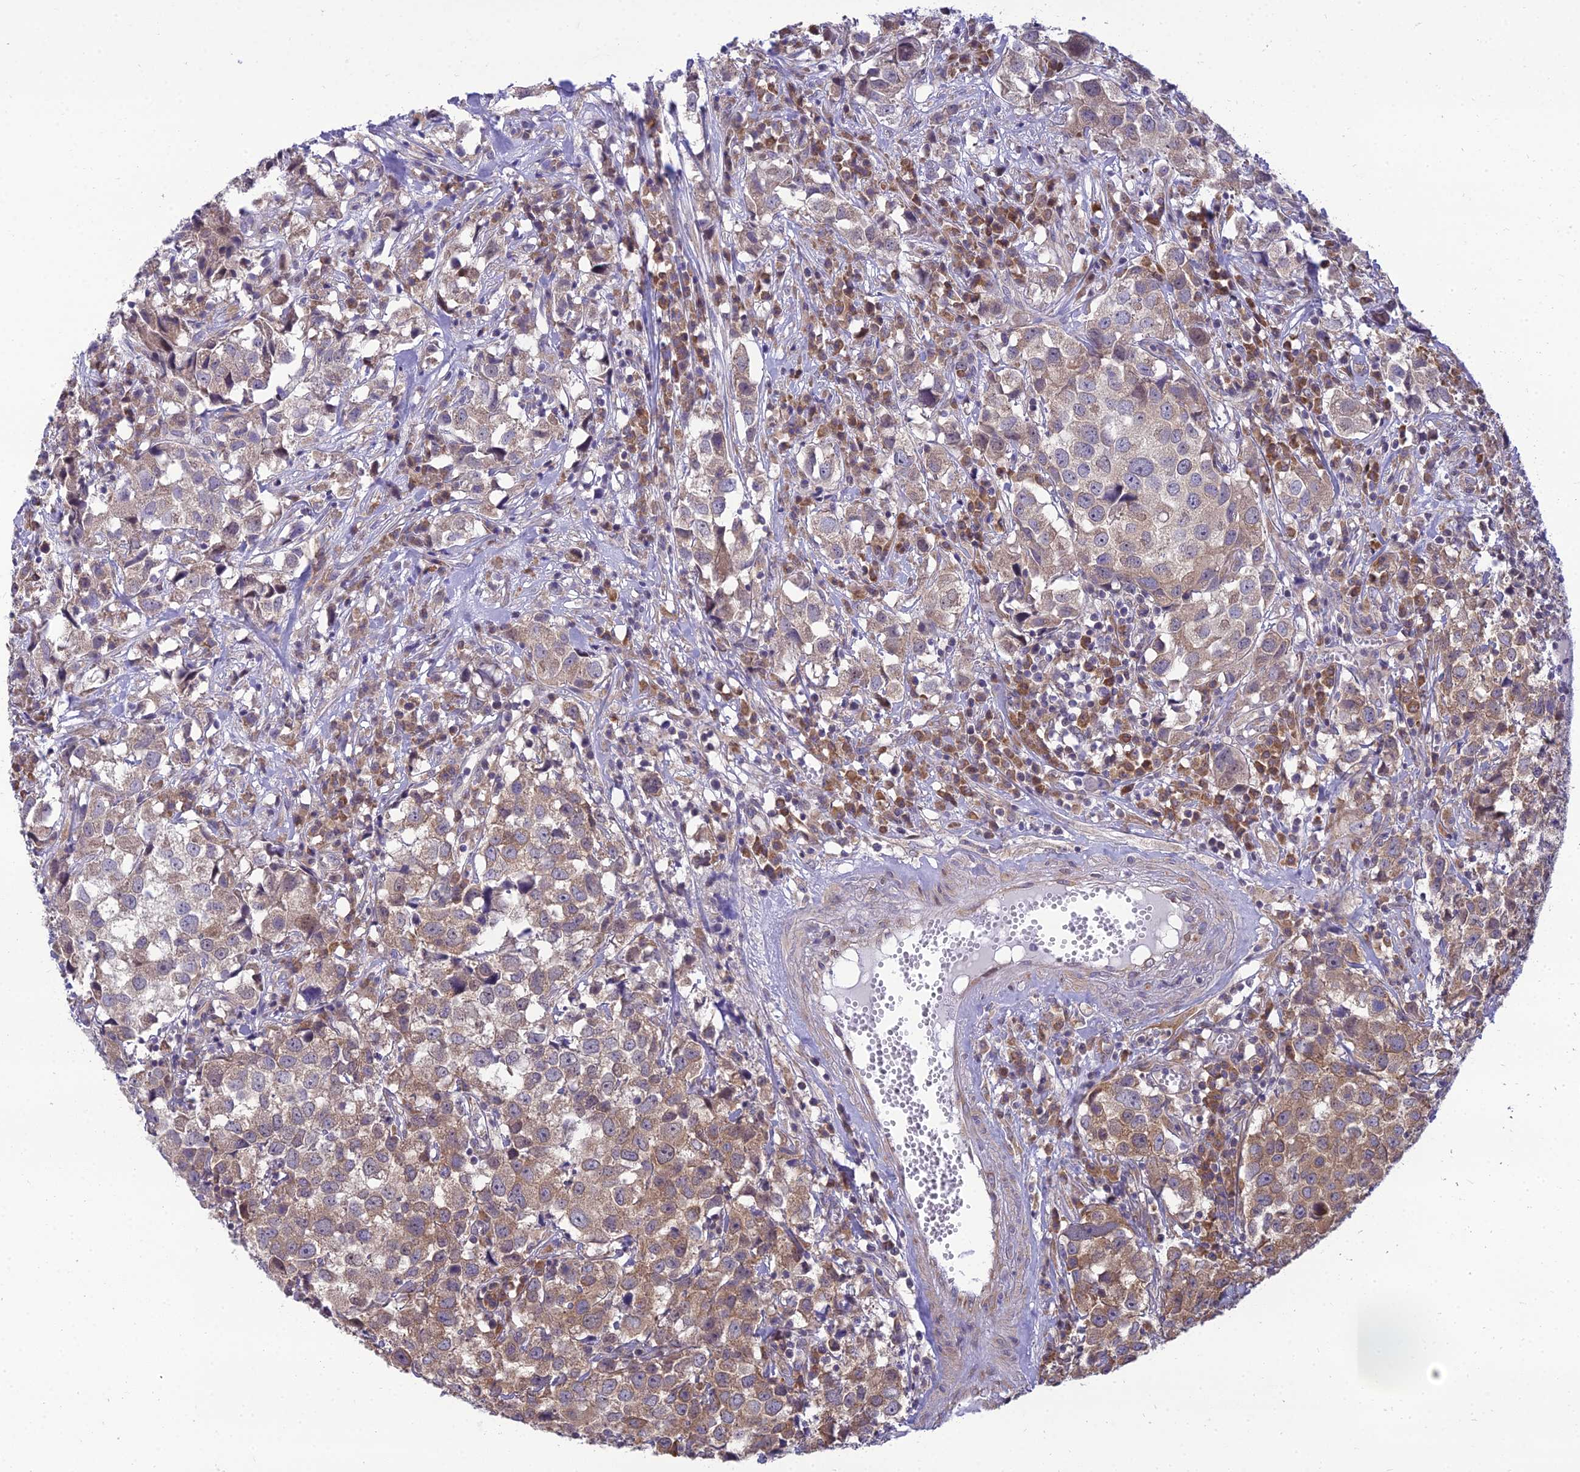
{"staining": {"intensity": "moderate", "quantity": "25%-75%", "location": "cytoplasmic/membranous"}, "tissue": "urothelial cancer", "cell_type": "Tumor cells", "image_type": "cancer", "snomed": [{"axis": "morphology", "description": "Urothelial carcinoma, High grade"}, {"axis": "topography", "description": "Urinary bladder"}], "caption": "Human urothelial cancer stained for a protein (brown) demonstrates moderate cytoplasmic/membranous positive staining in approximately 25%-75% of tumor cells.", "gene": "CLCN7", "patient": {"sex": "female", "age": 75}}